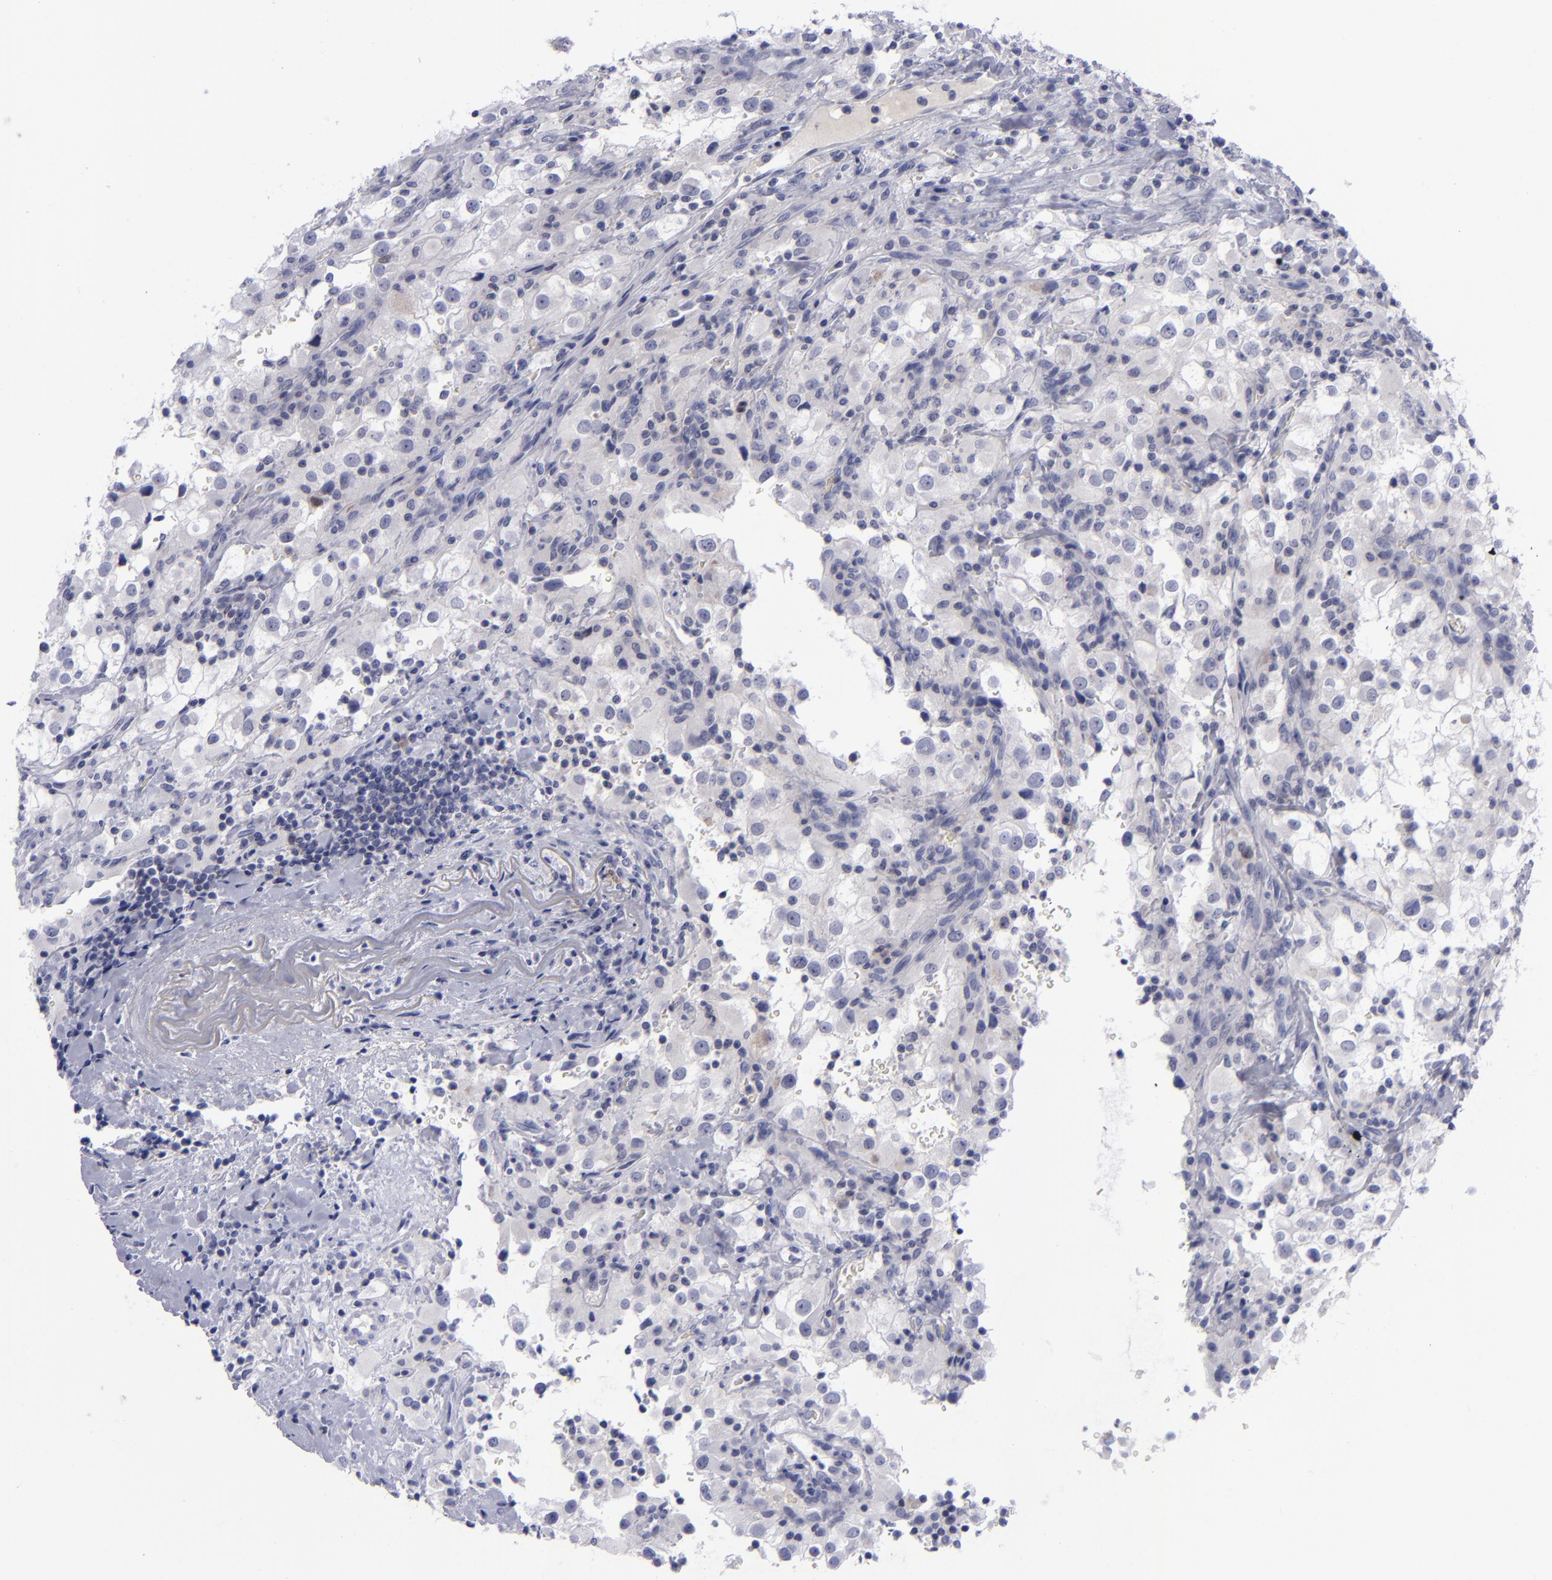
{"staining": {"intensity": "weak", "quantity": "<25%", "location": "nuclear"}, "tissue": "renal cancer", "cell_type": "Tumor cells", "image_type": "cancer", "snomed": [{"axis": "morphology", "description": "Adenocarcinoma, NOS"}, {"axis": "topography", "description": "Kidney"}], "caption": "A high-resolution photomicrograph shows immunohistochemistry staining of renal adenocarcinoma, which exhibits no significant staining in tumor cells.", "gene": "AURKA", "patient": {"sex": "female", "age": 52}}